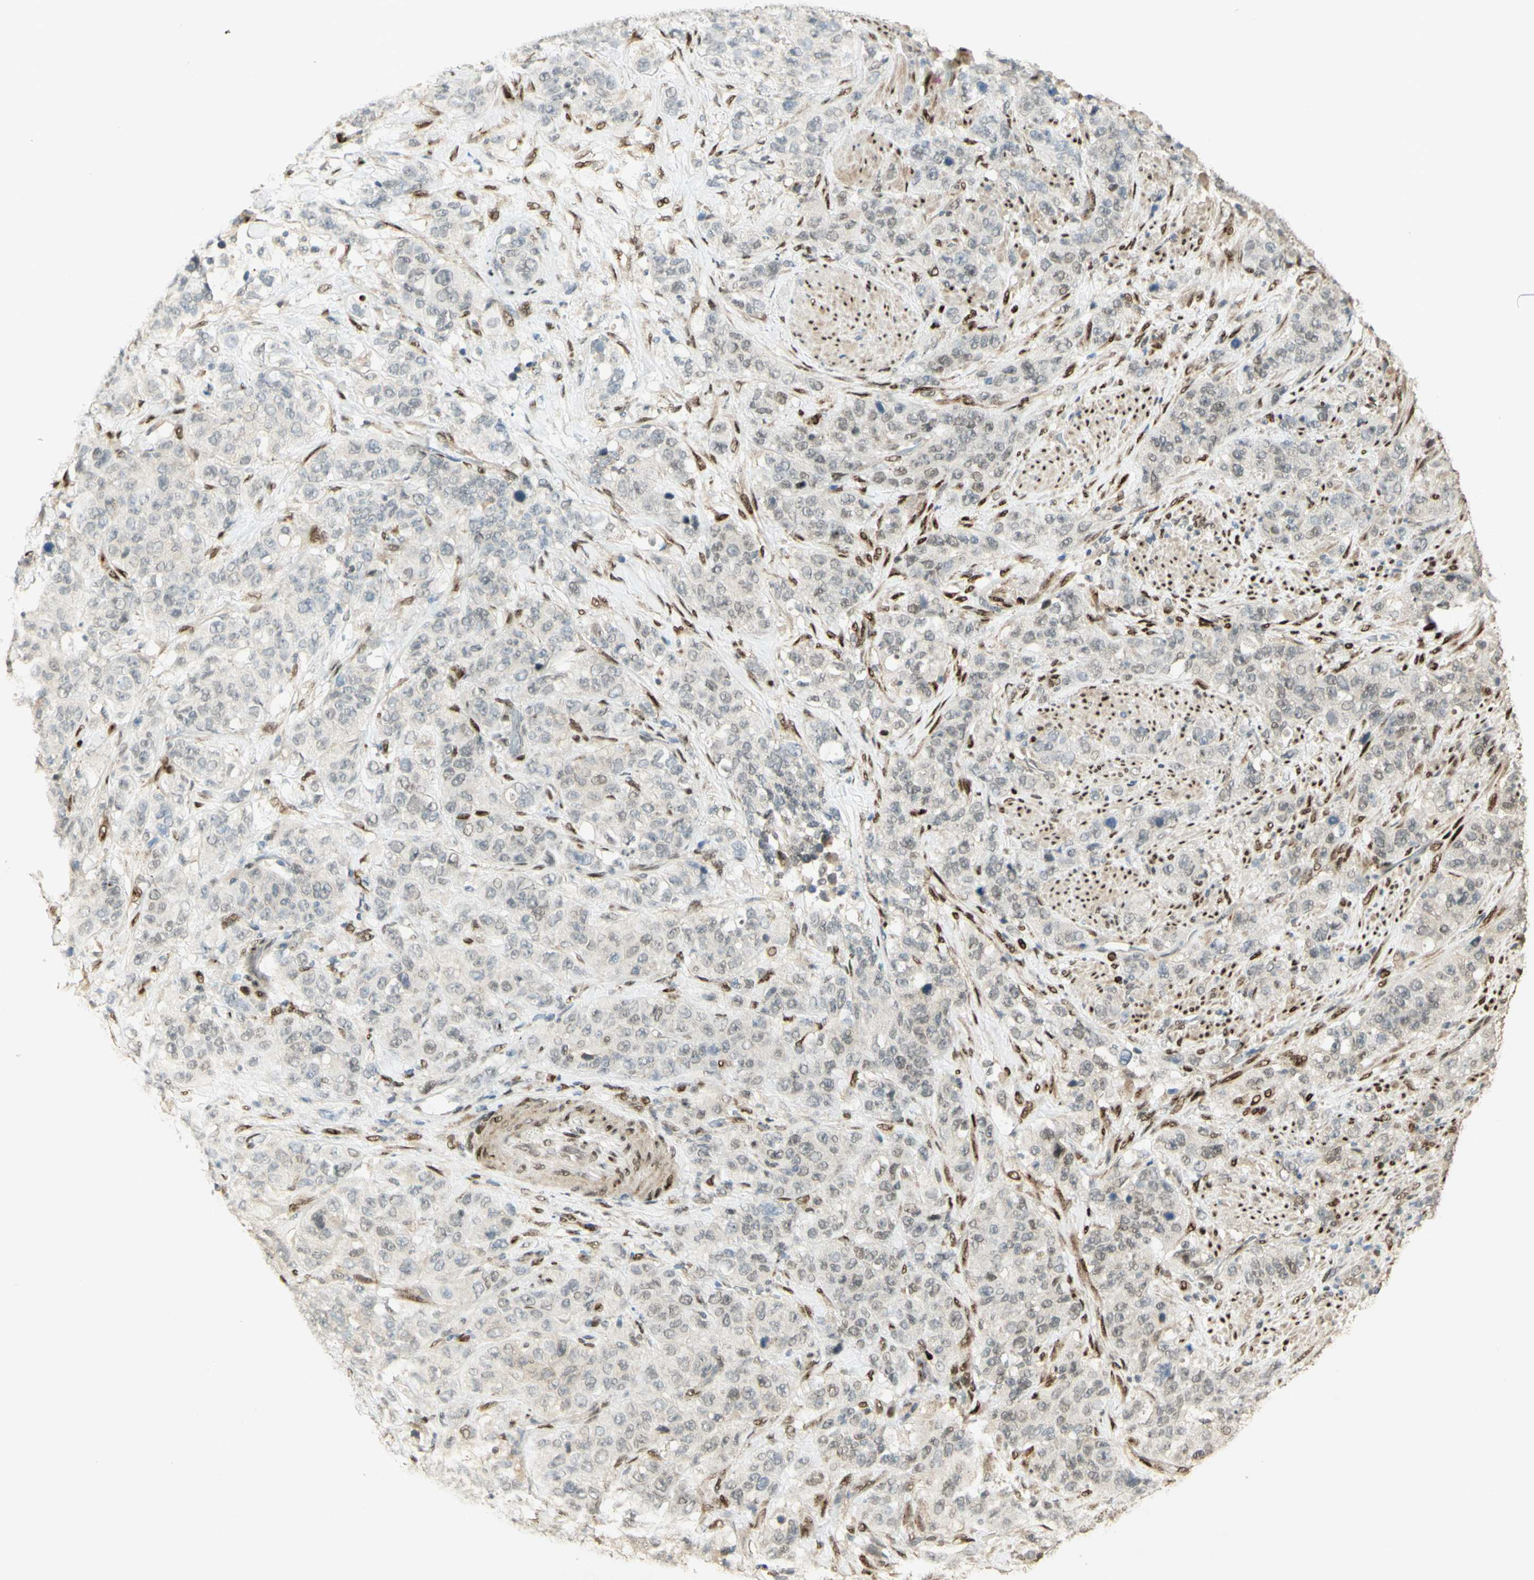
{"staining": {"intensity": "weak", "quantity": "<25%", "location": "nuclear"}, "tissue": "stomach cancer", "cell_type": "Tumor cells", "image_type": "cancer", "snomed": [{"axis": "morphology", "description": "Adenocarcinoma, NOS"}, {"axis": "topography", "description": "Stomach"}], "caption": "Immunohistochemical staining of human stomach adenocarcinoma shows no significant expression in tumor cells.", "gene": "FOXP1", "patient": {"sex": "male", "age": 48}}